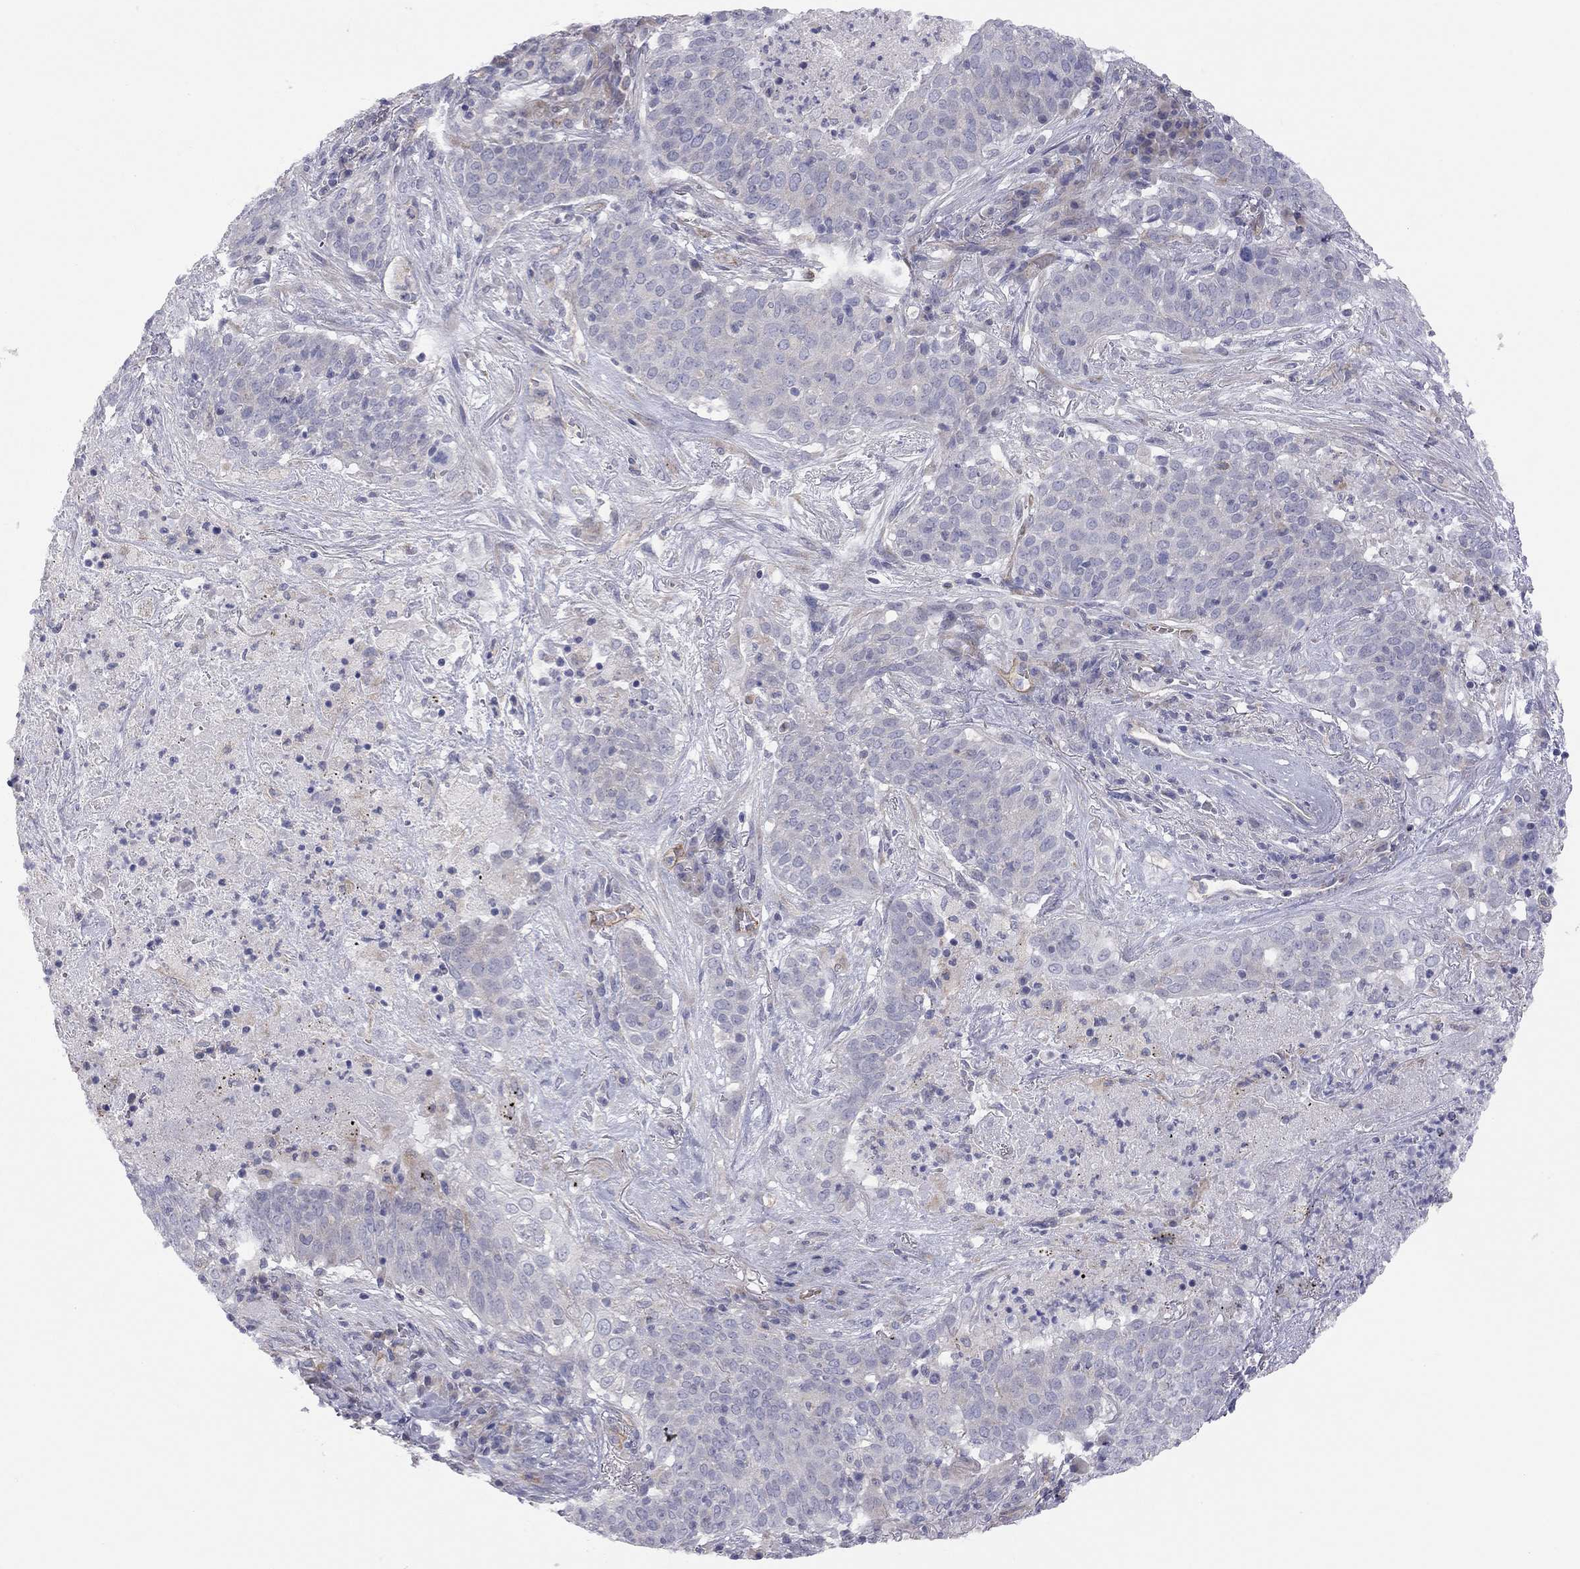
{"staining": {"intensity": "negative", "quantity": "none", "location": "none"}, "tissue": "lung cancer", "cell_type": "Tumor cells", "image_type": "cancer", "snomed": [{"axis": "morphology", "description": "Squamous cell carcinoma, NOS"}, {"axis": "topography", "description": "Lung"}], "caption": "A histopathology image of human lung cancer (squamous cell carcinoma) is negative for staining in tumor cells. (DAB immunohistochemistry visualized using brightfield microscopy, high magnification).", "gene": "GPRC5B", "patient": {"sex": "male", "age": 82}}